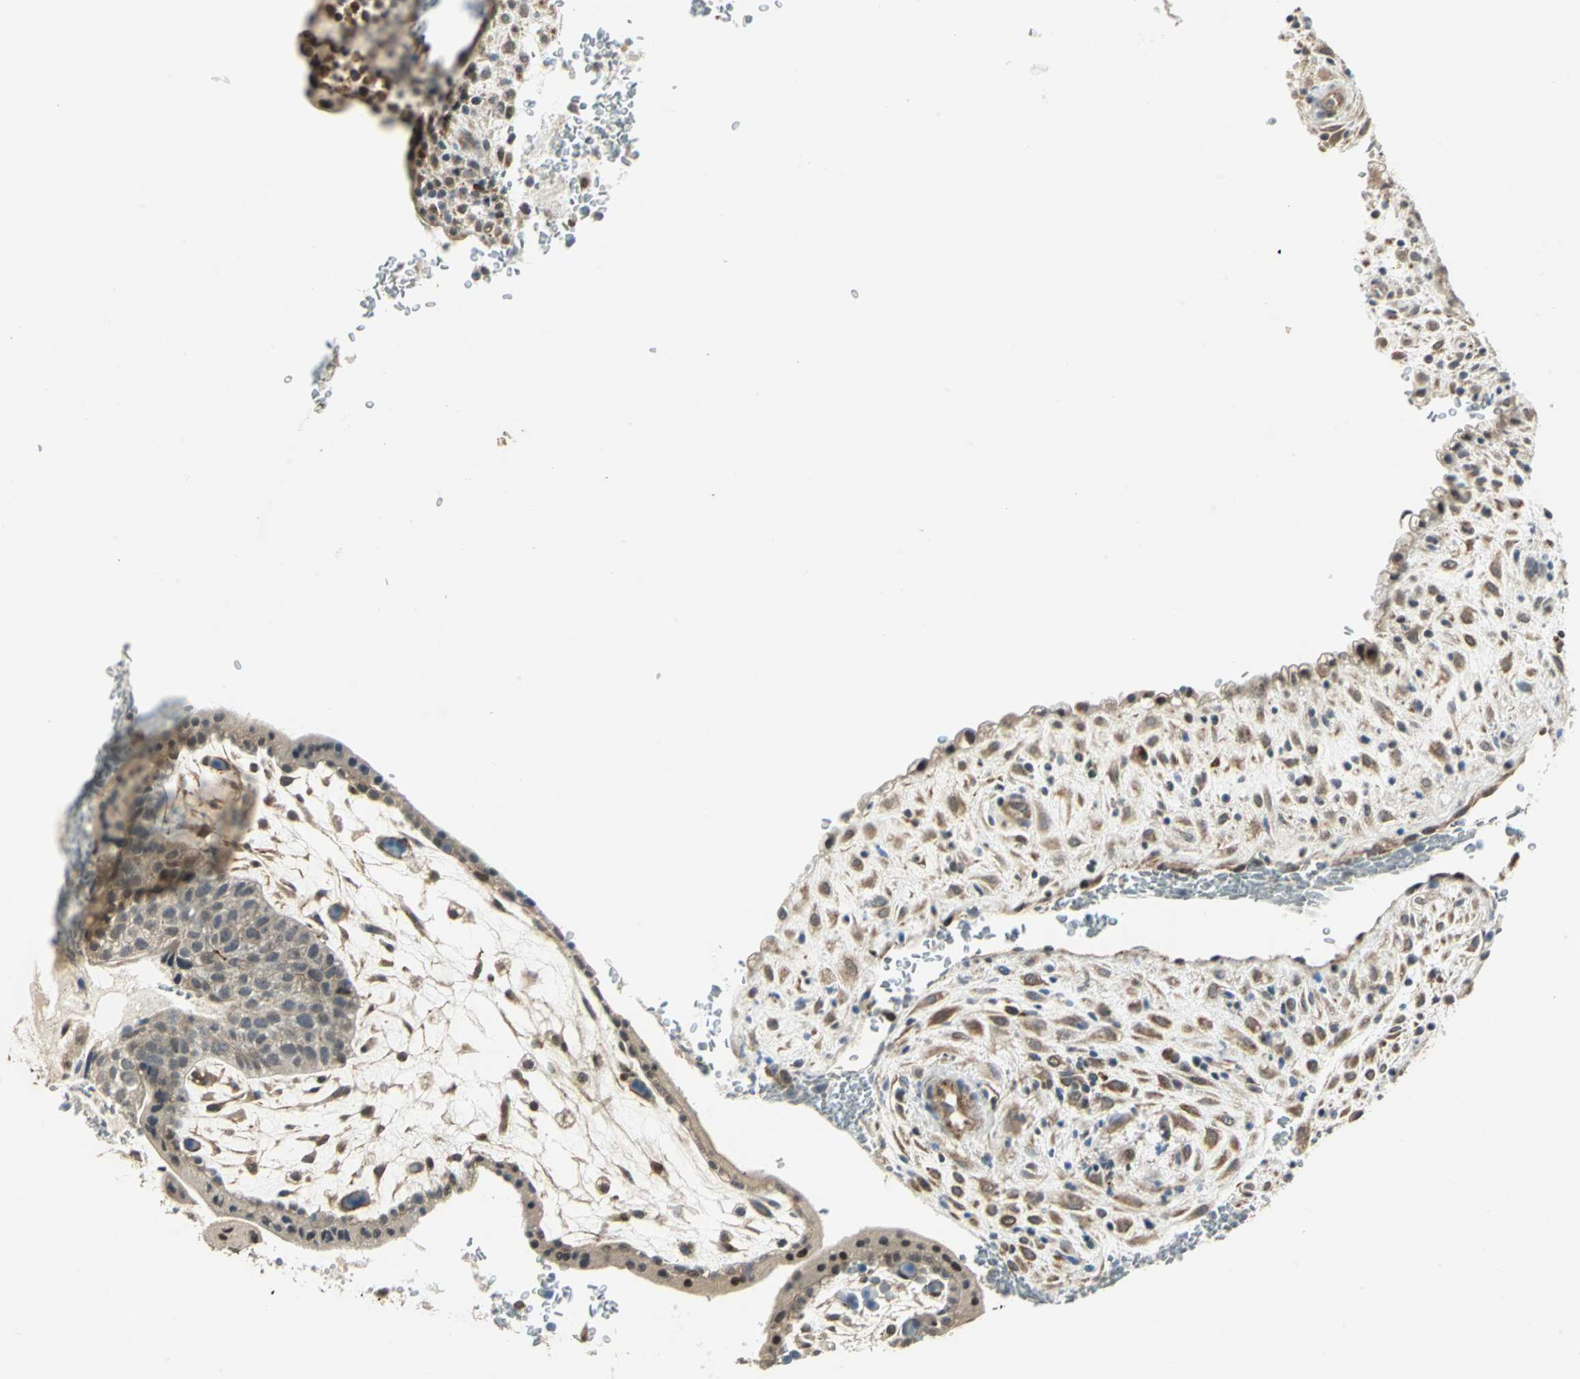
{"staining": {"intensity": "moderate", "quantity": ">75%", "location": "cytoplasmic/membranous"}, "tissue": "placenta", "cell_type": "Decidual cells", "image_type": "normal", "snomed": [{"axis": "morphology", "description": "Normal tissue, NOS"}, {"axis": "topography", "description": "Placenta"}], "caption": "Placenta was stained to show a protein in brown. There is medium levels of moderate cytoplasmic/membranous staining in approximately >75% of decidual cells.", "gene": "PLAGL2", "patient": {"sex": "female", "age": 35}}